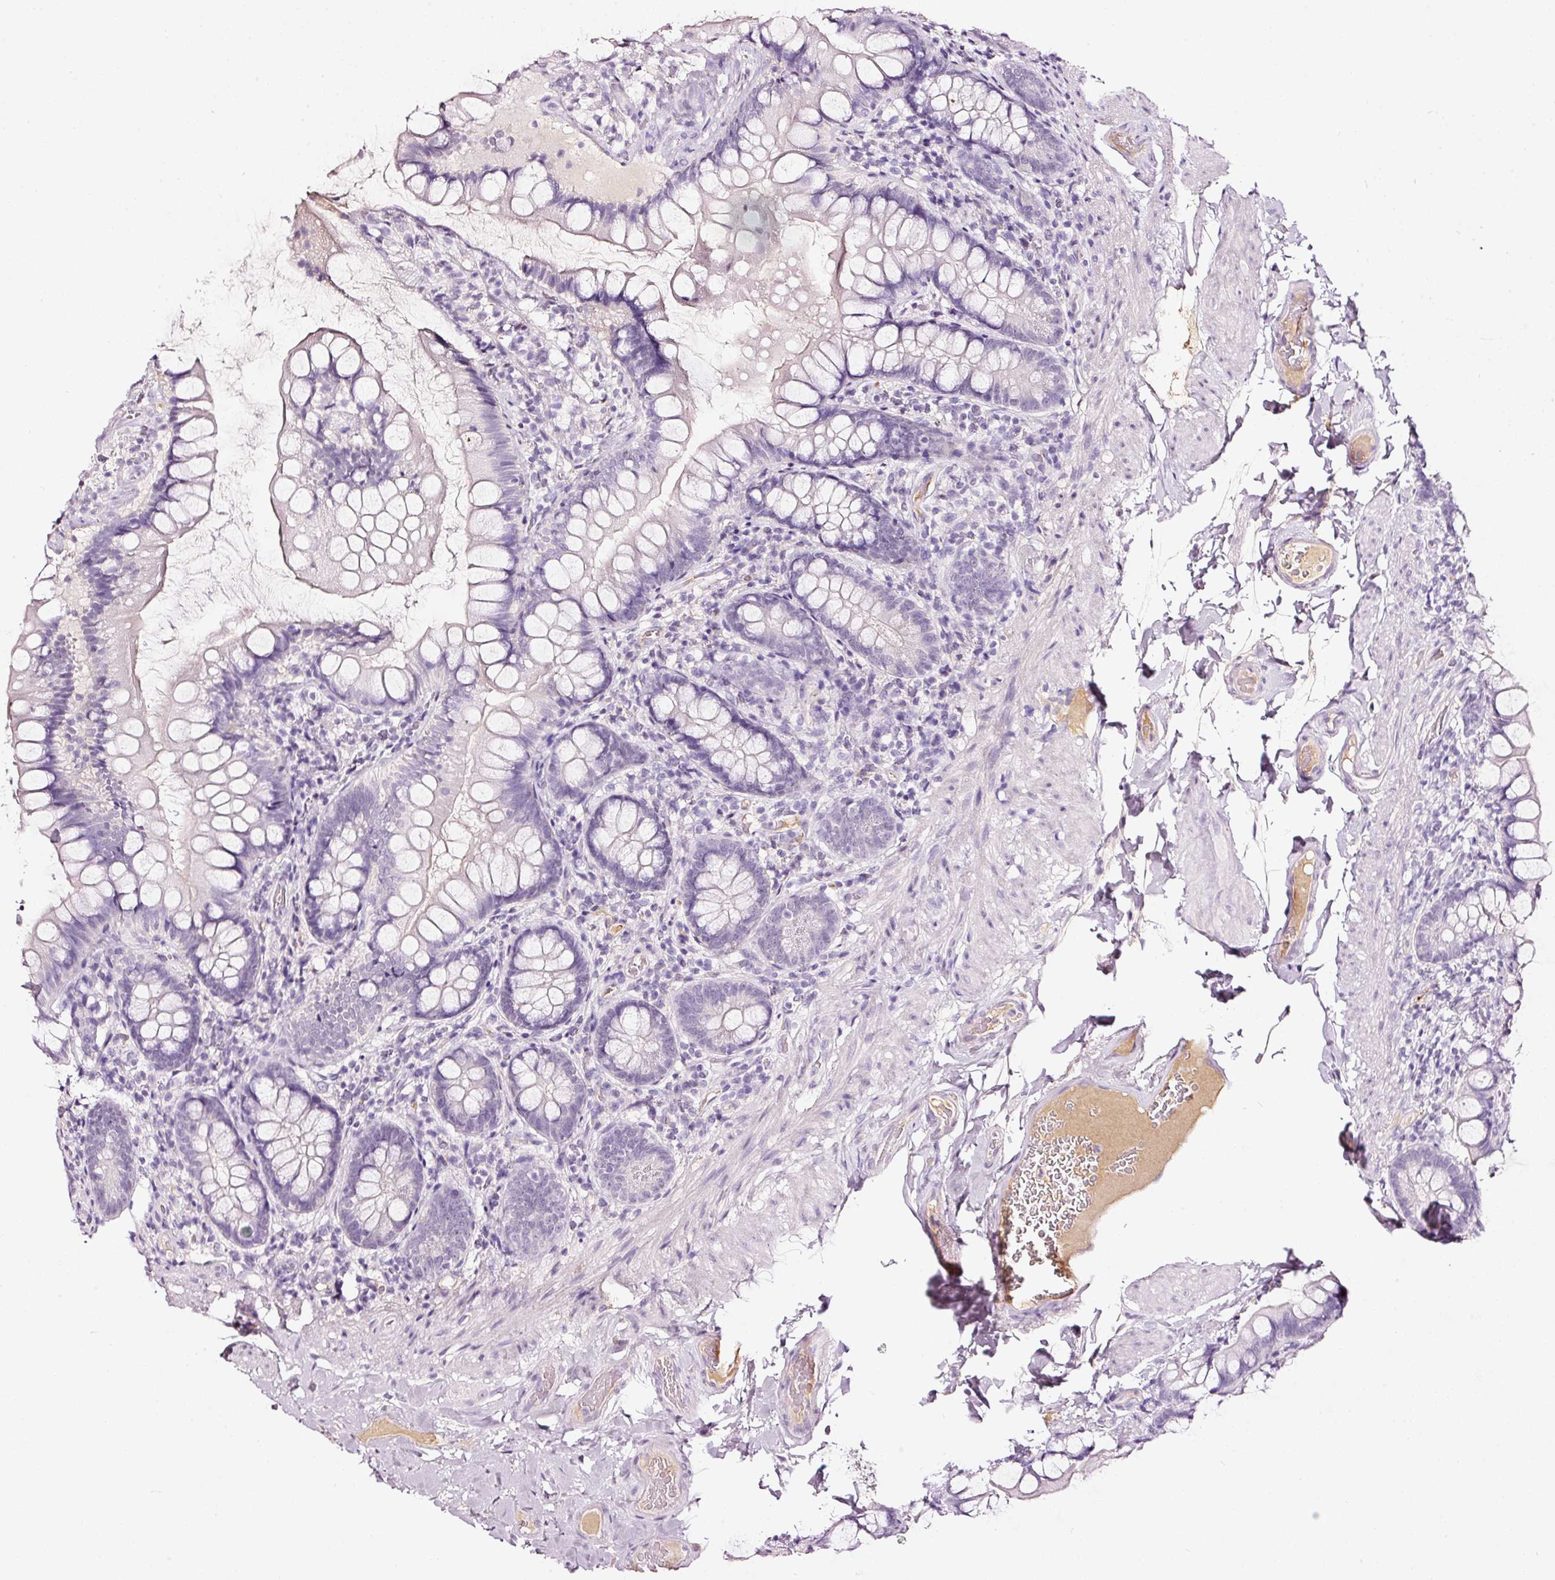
{"staining": {"intensity": "negative", "quantity": "none", "location": "none"}, "tissue": "small intestine", "cell_type": "Glandular cells", "image_type": "normal", "snomed": [{"axis": "morphology", "description": "Normal tissue, NOS"}, {"axis": "topography", "description": "Small intestine"}], "caption": "Immunohistochemistry histopathology image of benign human small intestine stained for a protein (brown), which displays no positivity in glandular cells.", "gene": "LAMP3", "patient": {"sex": "male", "age": 70}}